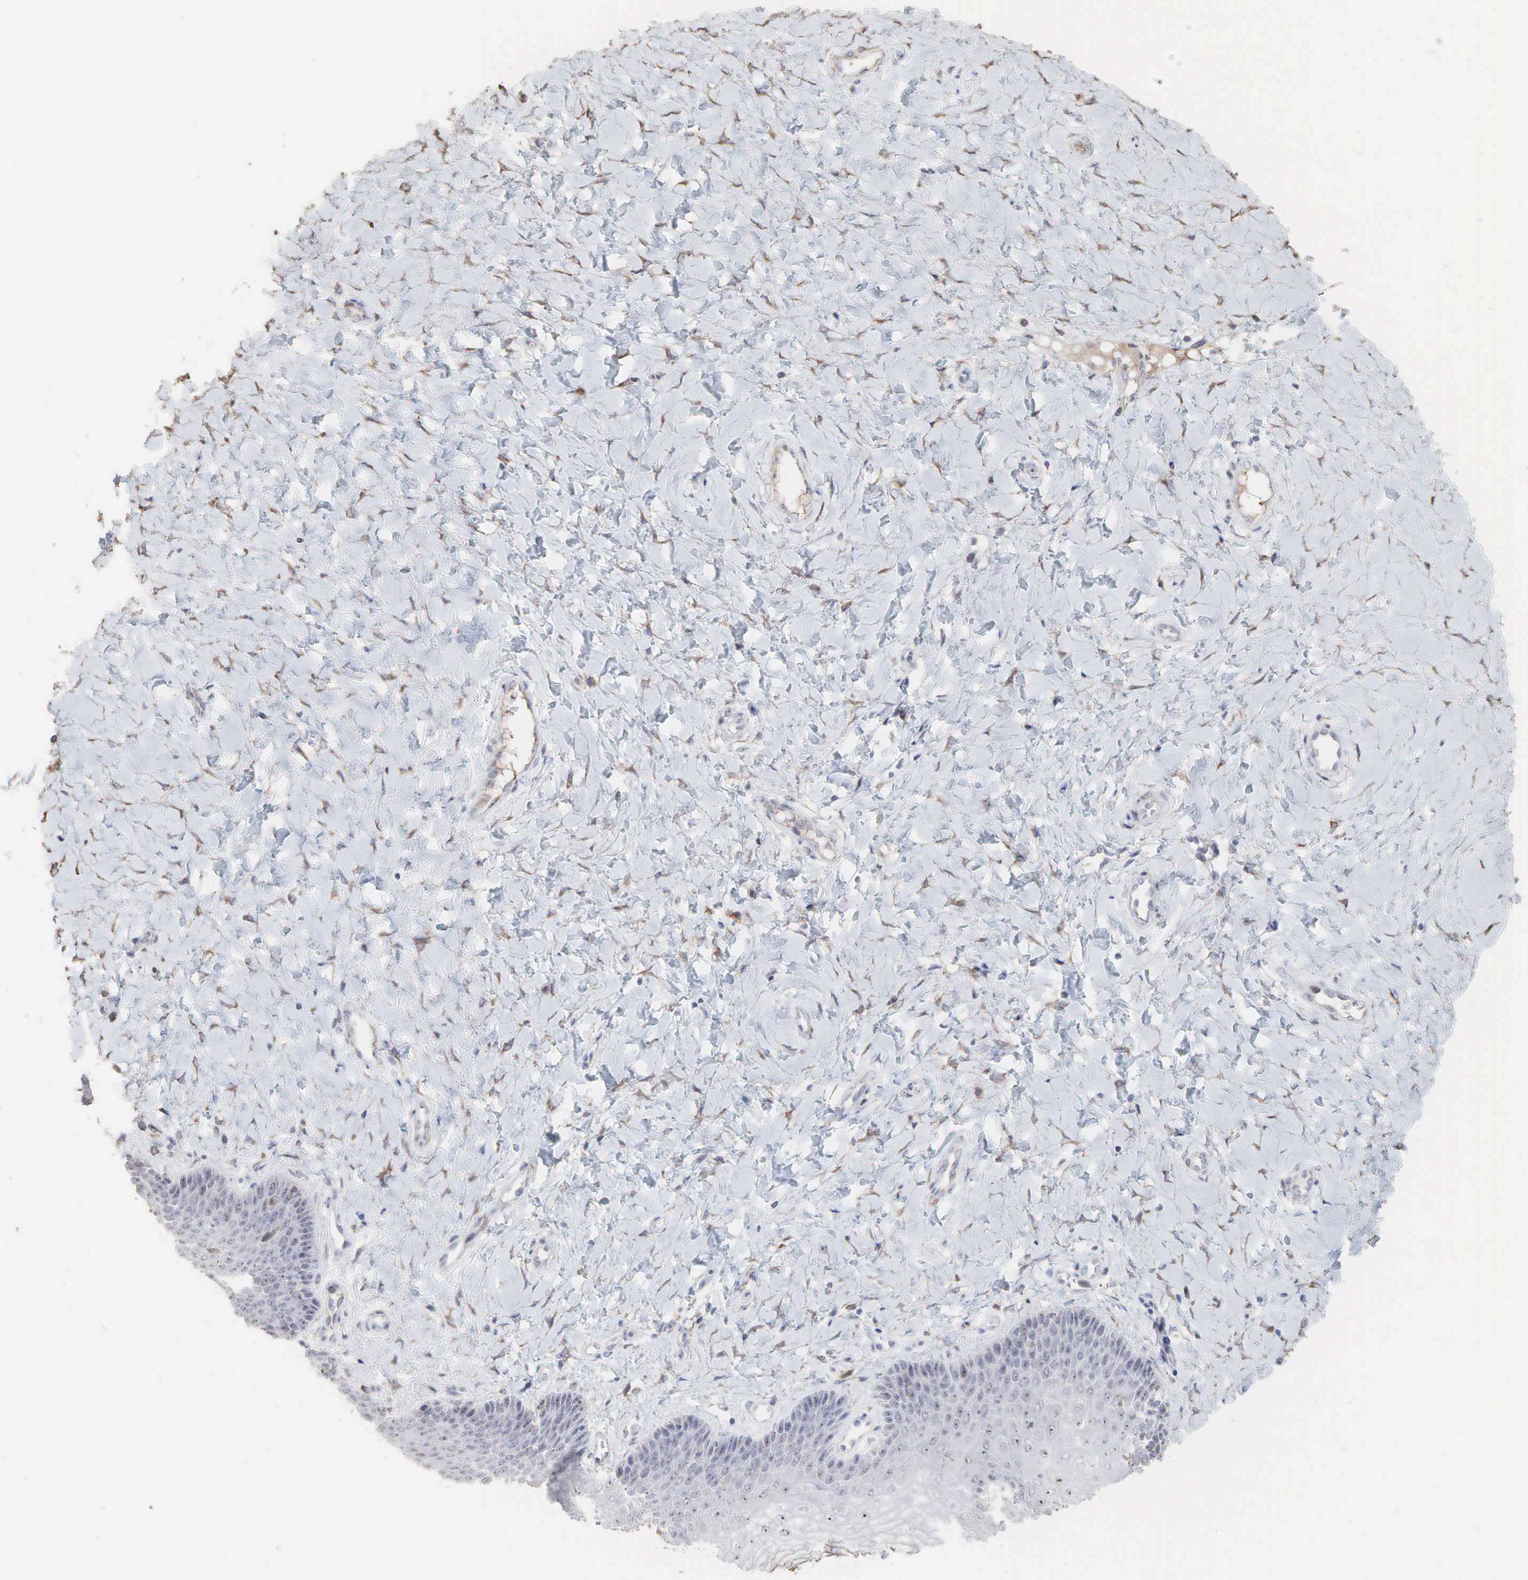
{"staining": {"intensity": "strong", "quantity": "25%-75%", "location": "nuclear"}, "tissue": "vagina", "cell_type": "Squamous epithelial cells", "image_type": "normal", "snomed": [{"axis": "morphology", "description": "Normal tissue, NOS"}, {"axis": "topography", "description": "Vagina"}], "caption": "Protein expression by immunohistochemistry (IHC) reveals strong nuclear staining in about 25%-75% of squamous epithelial cells in unremarkable vagina. (DAB = brown stain, brightfield microscopy at high magnification).", "gene": "DKC1", "patient": {"sex": "female", "age": 68}}